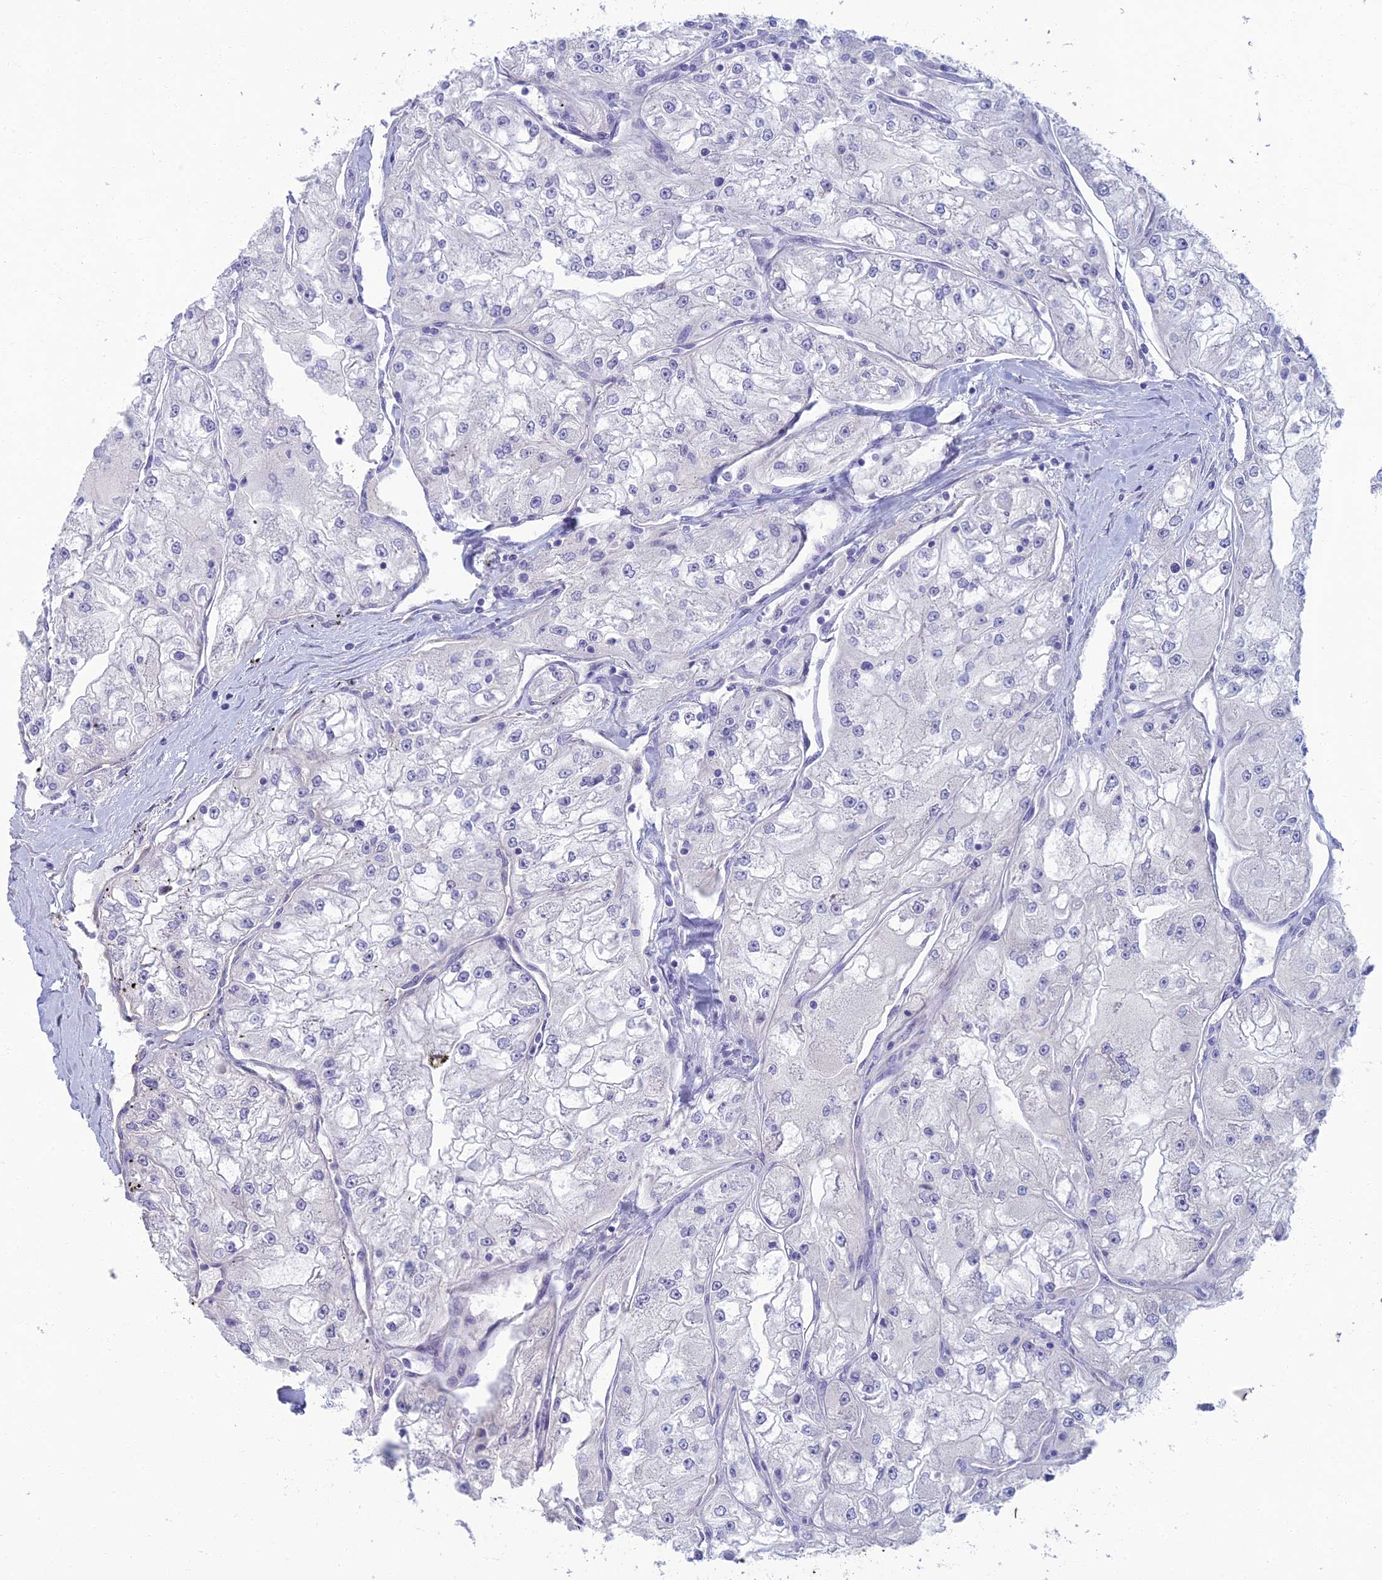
{"staining": {"intensity": "negative", "quantity": "none", "location": "none"}, "tissue": "renal cancer", "cell_type": "Tumor cells", "image_type": "cancer", "snomed": [{"axis": "morphology", "description": "Adenocarcinoma, NOS"}, {"axis": "topography", "description": "Kidney"}], "caption": "Human renal adenocarcinoma stained for a protein using immunohistochemistry reveals no positivity in tumor cells.", "gene": "NEURL1", "patient": {"sex": "female", "age": 72}}